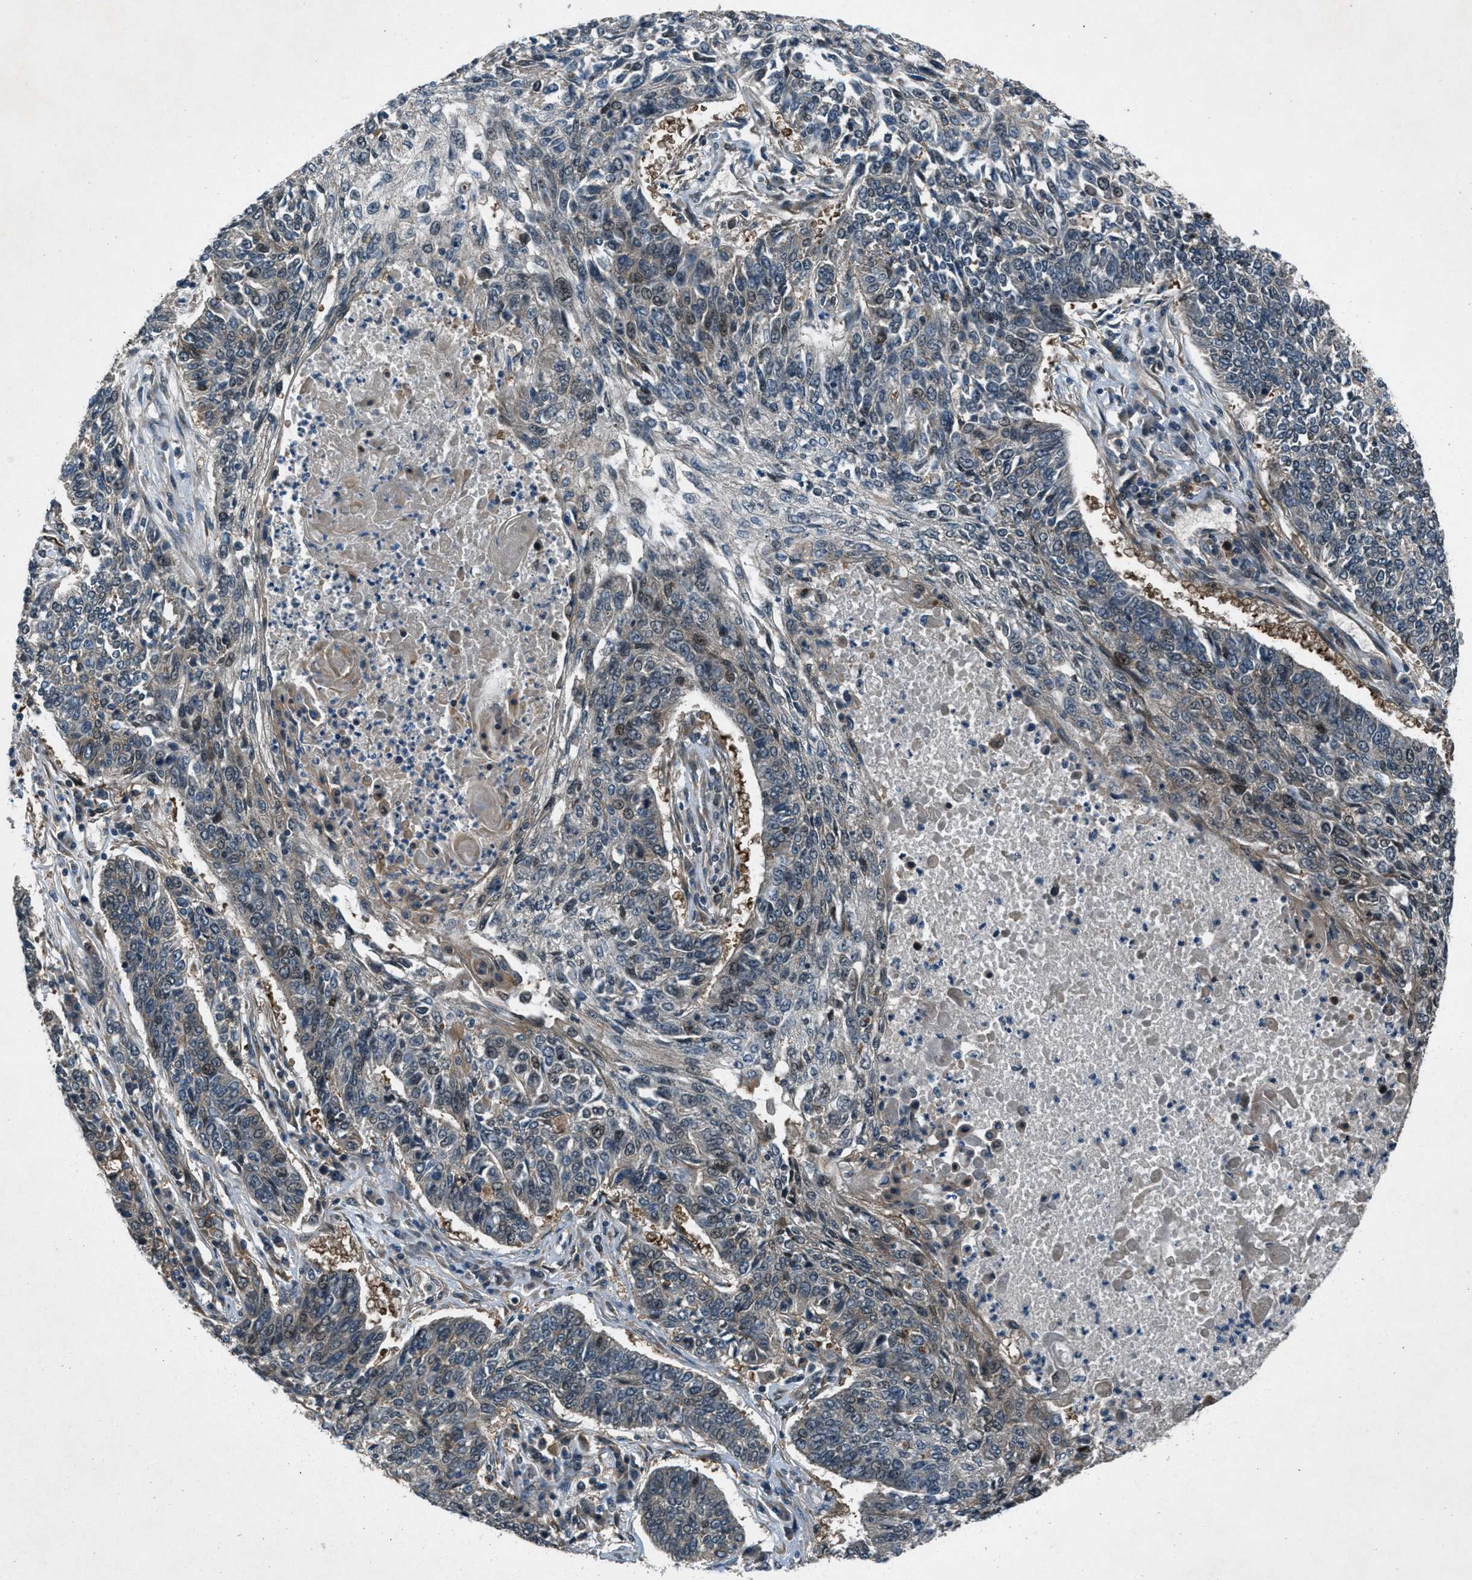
{"staining": {"intensity": "weak", "quantity": "<25%", "location": "cytoplasmic/membranous,nuclear"}, "tissue": "lung cancer", "cell_type": "Tumor cells", "image_type": "cancer", "snomed": [{"axis": "morphology", "description": "Normal tissue, NOS"}, {"axis": "morphology", "description": "Squamous cell carcinoma, NOS"}, {"axis": "topography", "description": "Cartilage tissue"}, {"axis": "topography", "description": "Bronchus"}, {"axis": "topography", "description": "Lung"}], "caption": "Protein analysis of lung squamous cell carcinoma displays no significant expression in tumor cells.", "gene": "EPSTI1", "patient": {"sex": "female", "age": 49}}